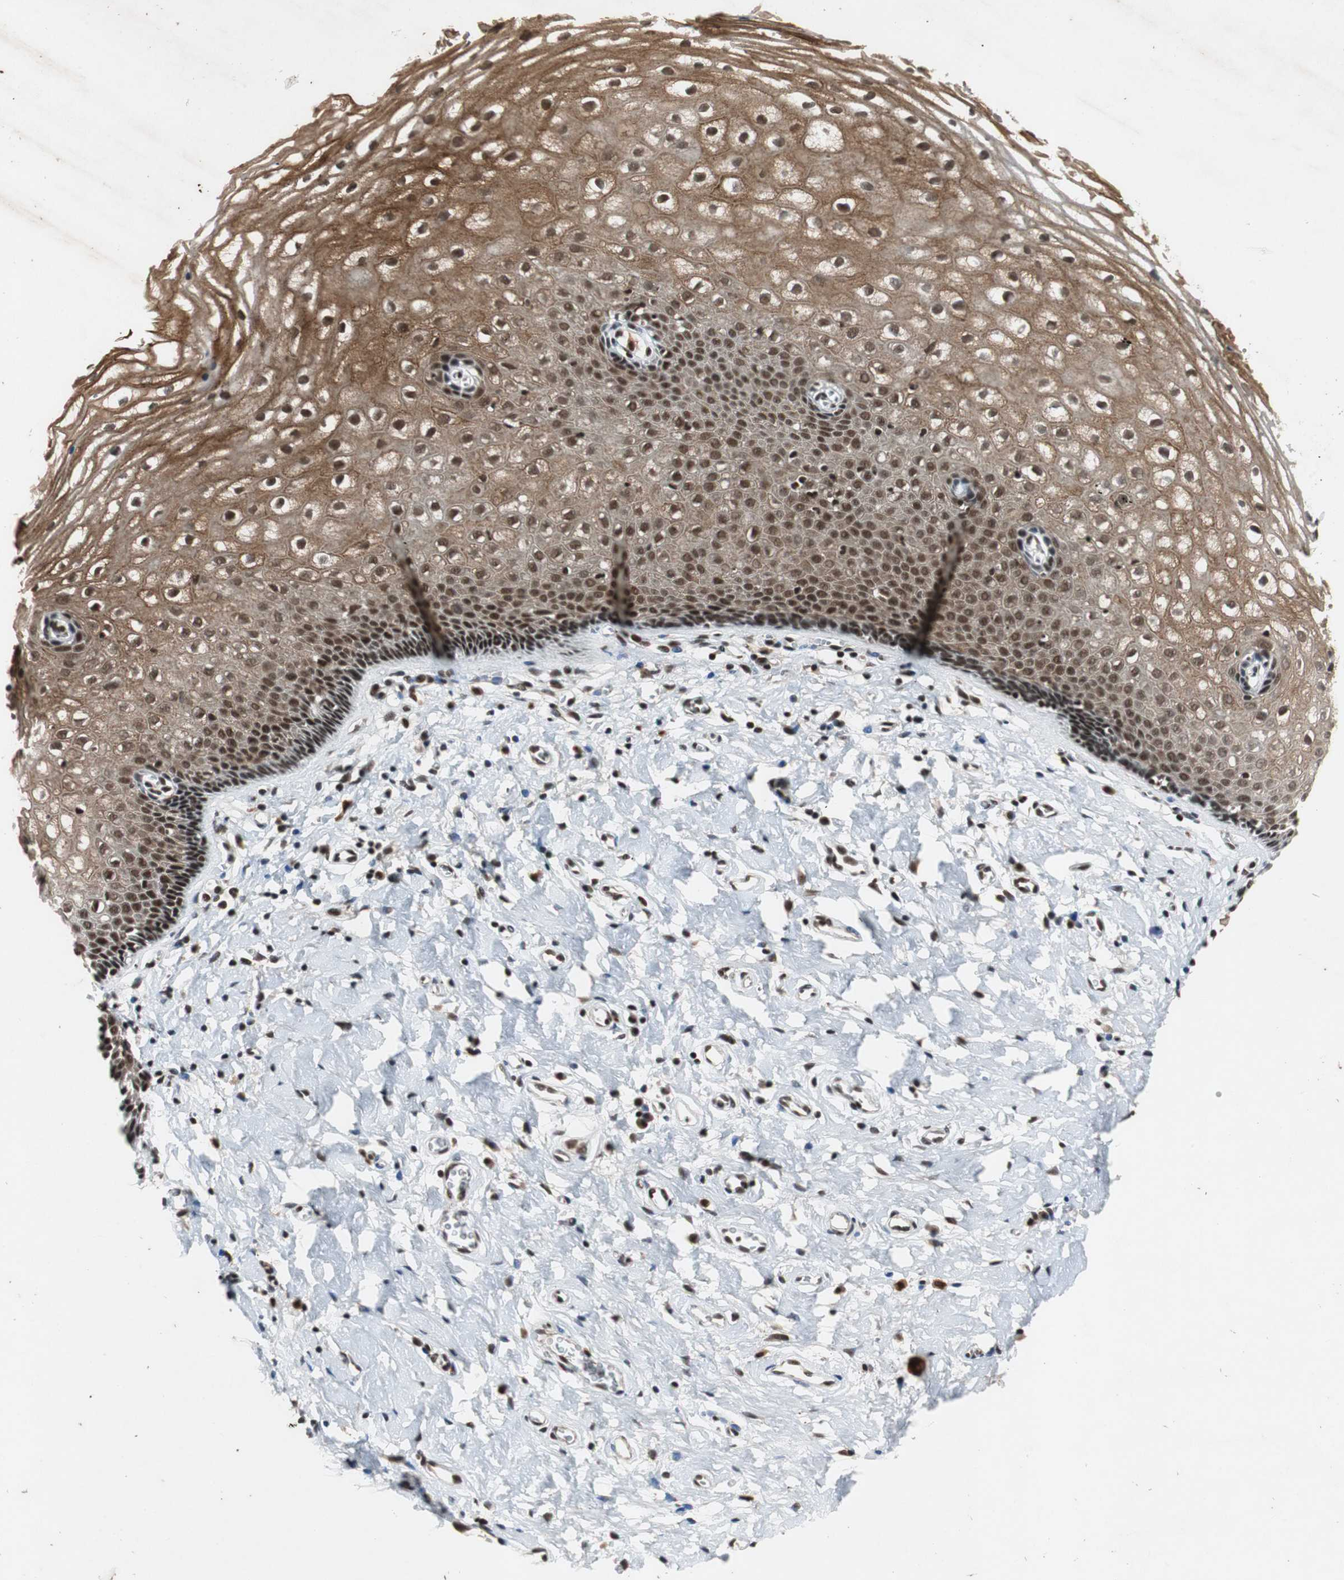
{"staining": {"intensity": "strong", "quantity": ">75%", "location": "cytoplasmic/membranous,nuclear"}, "tissue": "vagina", "cell_type": "Squamous epithelial cells", "image_type": "normal", "snomed": [{"axis": "morphology", "description": "Normal tissue, NOS"}, {"axis": "topography", "description": "Soft tissue"}, {"axis": "topography", "description": "Vagina"}], "caption": "The immunohistochemical stain labels strong cytoplasmic/membranous,nuclear positivity in squamous epithelial cells of benign vagina. Nuclei are stained in blue.", "gene": "TAF5", "patient": {"sex": "female", "age": 61}}